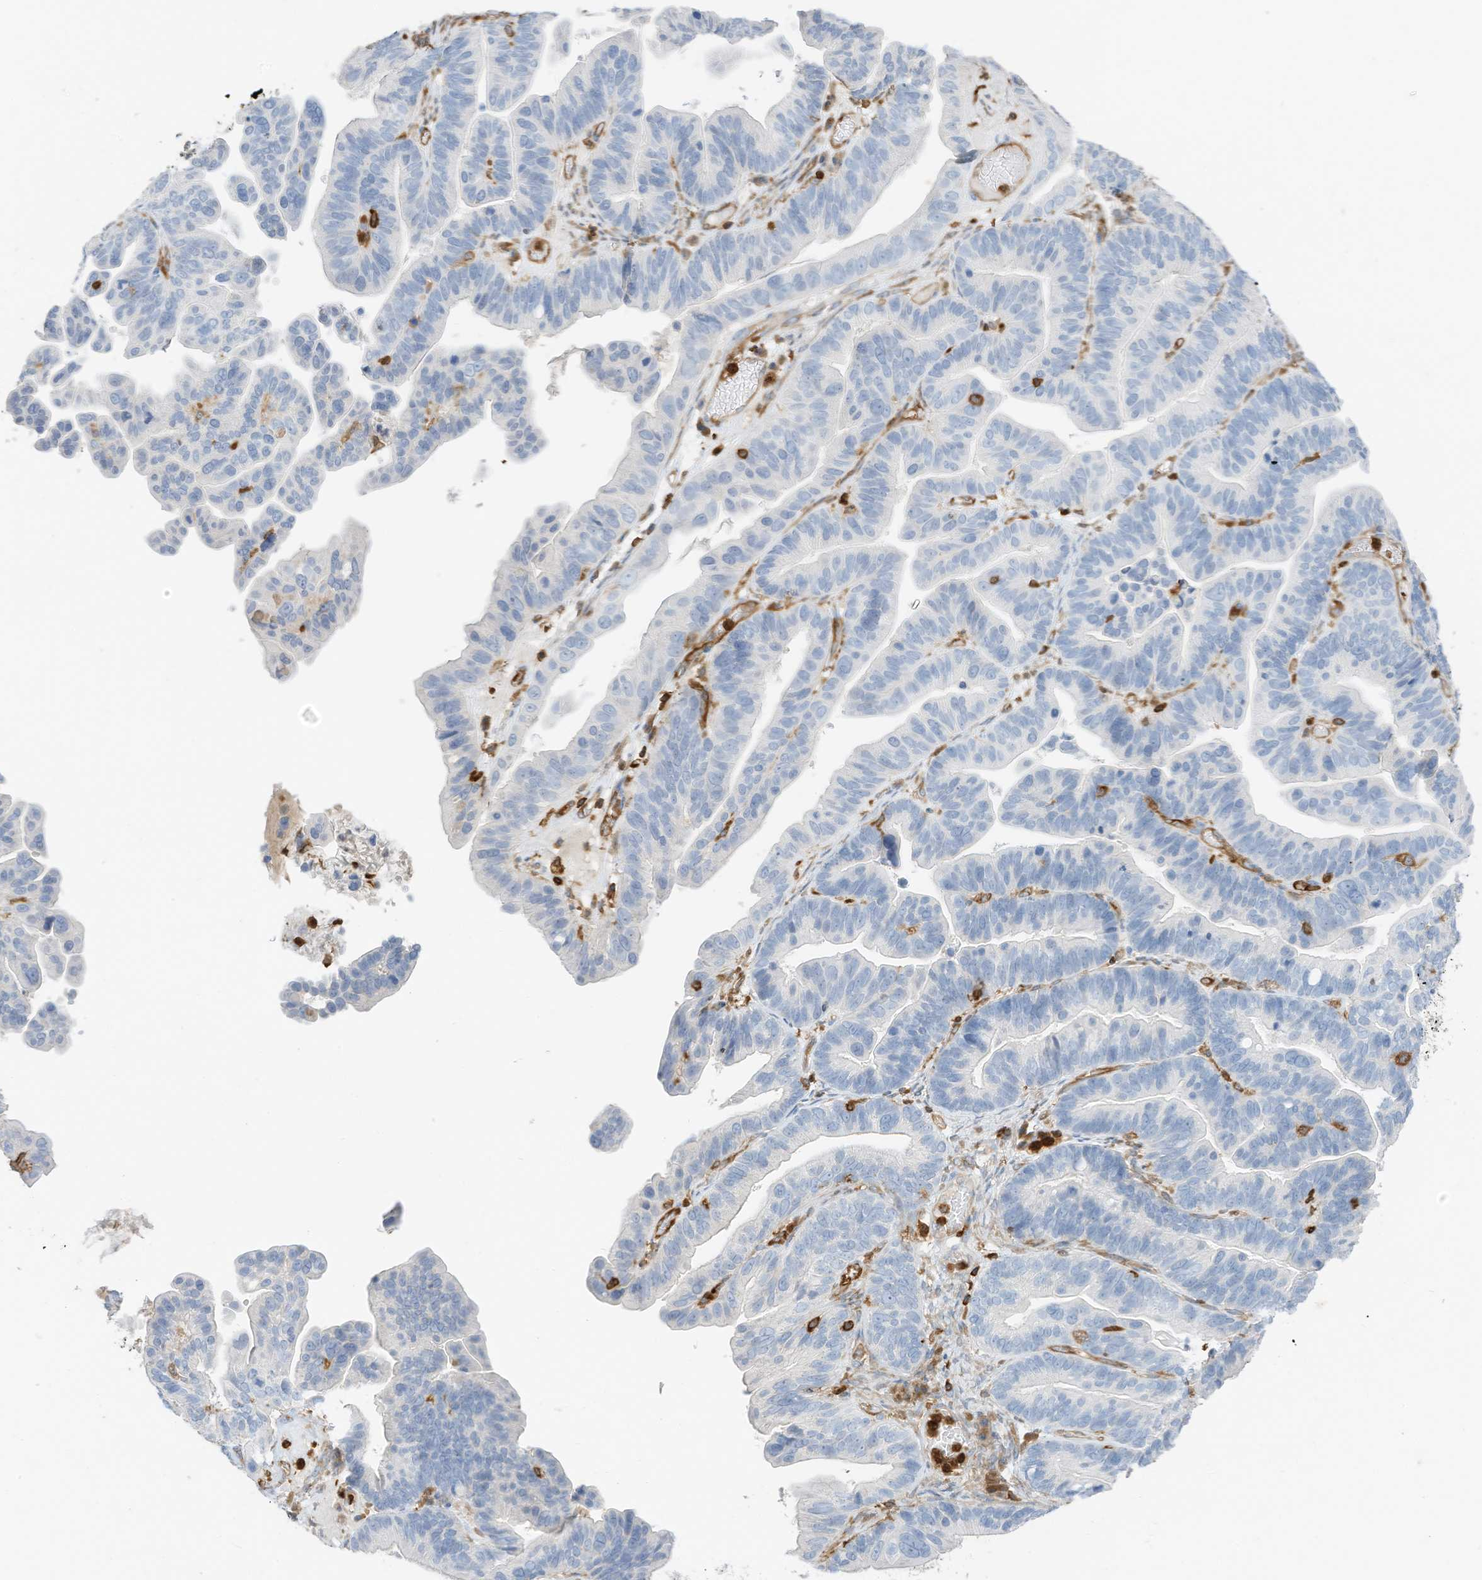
{"staining": {"intensity": "negative", "quantity": "none", "location": "none"}, "tissue": "ovarian cancer", "cell_type": "Tumor cells", "image_type": "cancer", "snomed": [{"axis": "morphology", "description": "Cystadenocarcinoma, serous, NOS"}, {"axis": "topography", "description": "Ovary"}], "caption": "Protein analysis of ovarian cancer (serous cystadenocarcinoma) demonstrates no significant staining in tumor cells.", "gene": "ARHGAP25", "patient": {"sex": "female", "age": 56}}